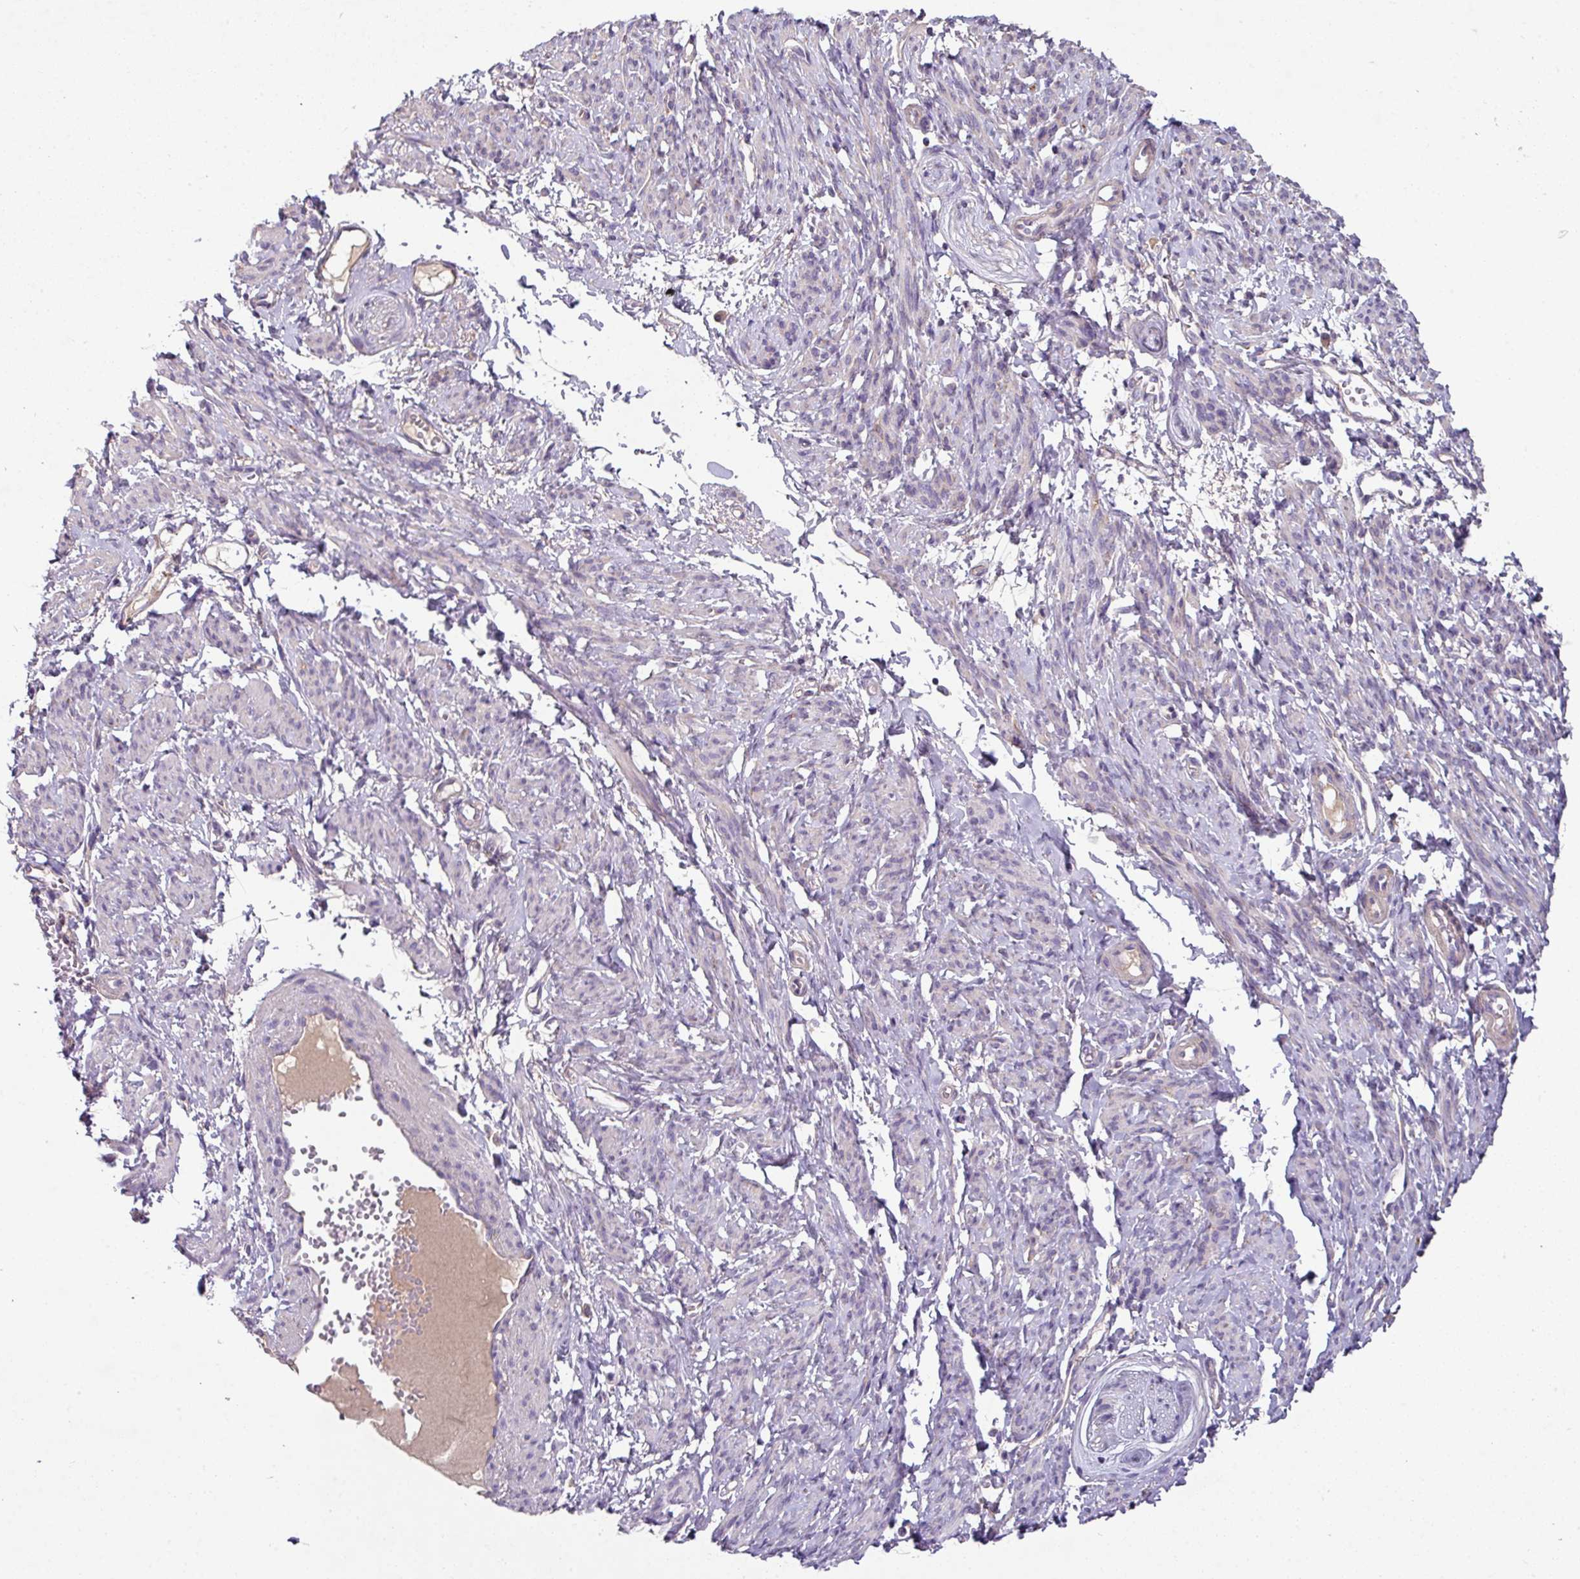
{"staining": {"intensity": "negative", "quantity": "none", "location": "none"}, "tissue": "smooth muscle", "cell_type": "Smooth muscle cells", "image_type": "normal", "snomed": [{"axis": "morphology", "description": "Normal tissue, NOS"}, {"axis": "topography", "description": "Smooth muscle"}], "caption": "This histopathology image is of benign smooth muscle stained with IHC to label a protein in brown with the nuclei are counter-stained blue. There is no positivity in smooth muscle cells. The staining is performed using DAB (3,3'-diaminobenzidine) brown chromogen with nuclei counter-stained in using hematoxylin.", "gene": "LRRC9", "patient": {"sex": "female", "age": 65}}